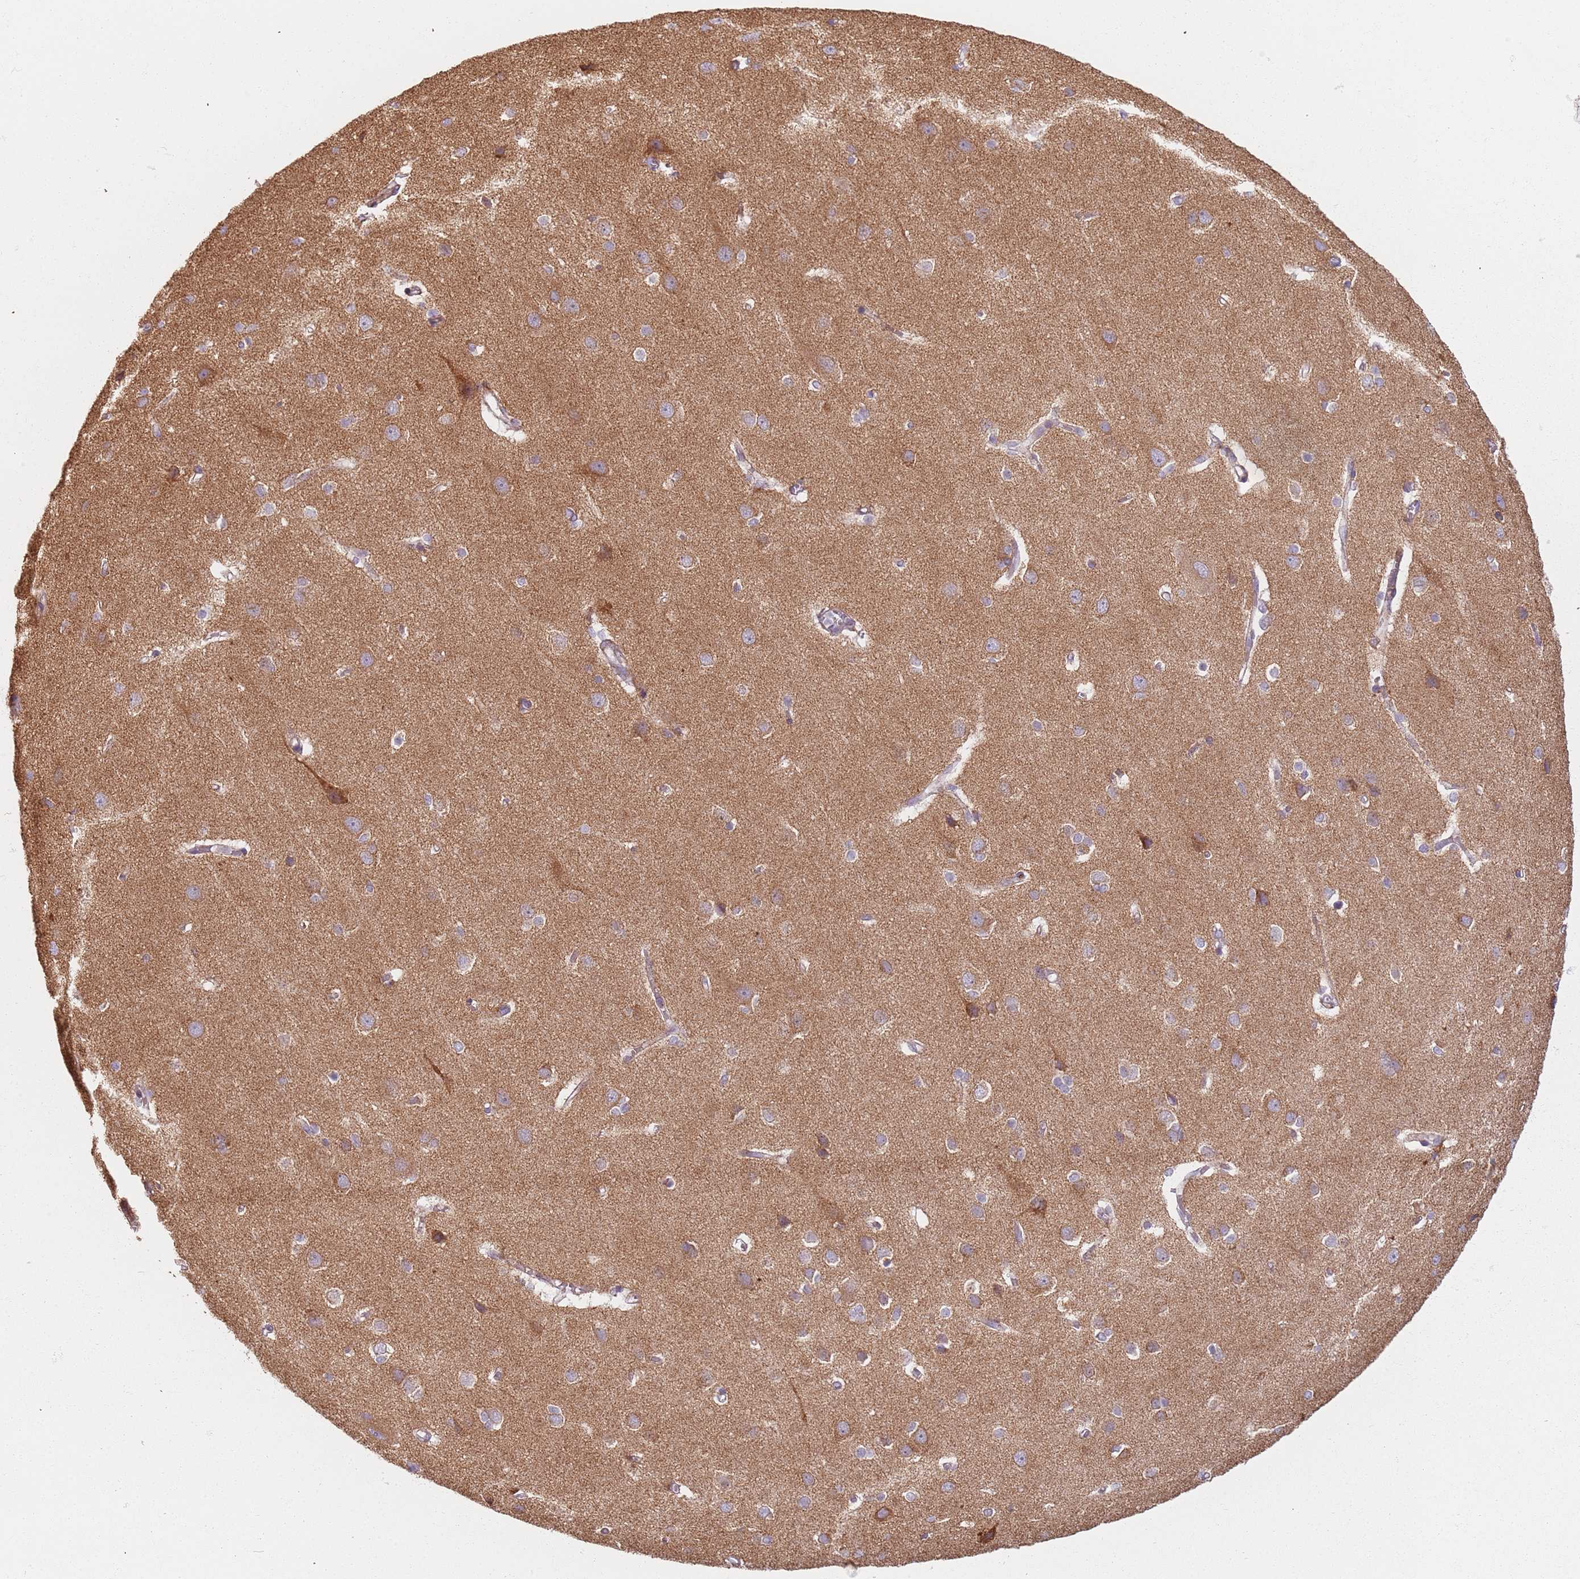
{"staining": {"intensity": "weak", "quantity": "25%-75%", "location": "cytoplasmic/membranous"}, "tissue": "cerebral cortex", "cell_type": "Endothelial cells", "image_type": "normal", "snomed": [{"axis": "morphology", "description": "Normal tissue, NOS"}, {"axis": "topography", "description": "Cerebral cortex"}], "caption": "Cerebral cortex stained with immunohistochemistry (IHC) reveals weak cytoplasmic/membranous positivity in approximately 25%-75% of endothelial cells.", "gene": "PROKR2", "patient": {"sex": "male", "age": 37}}